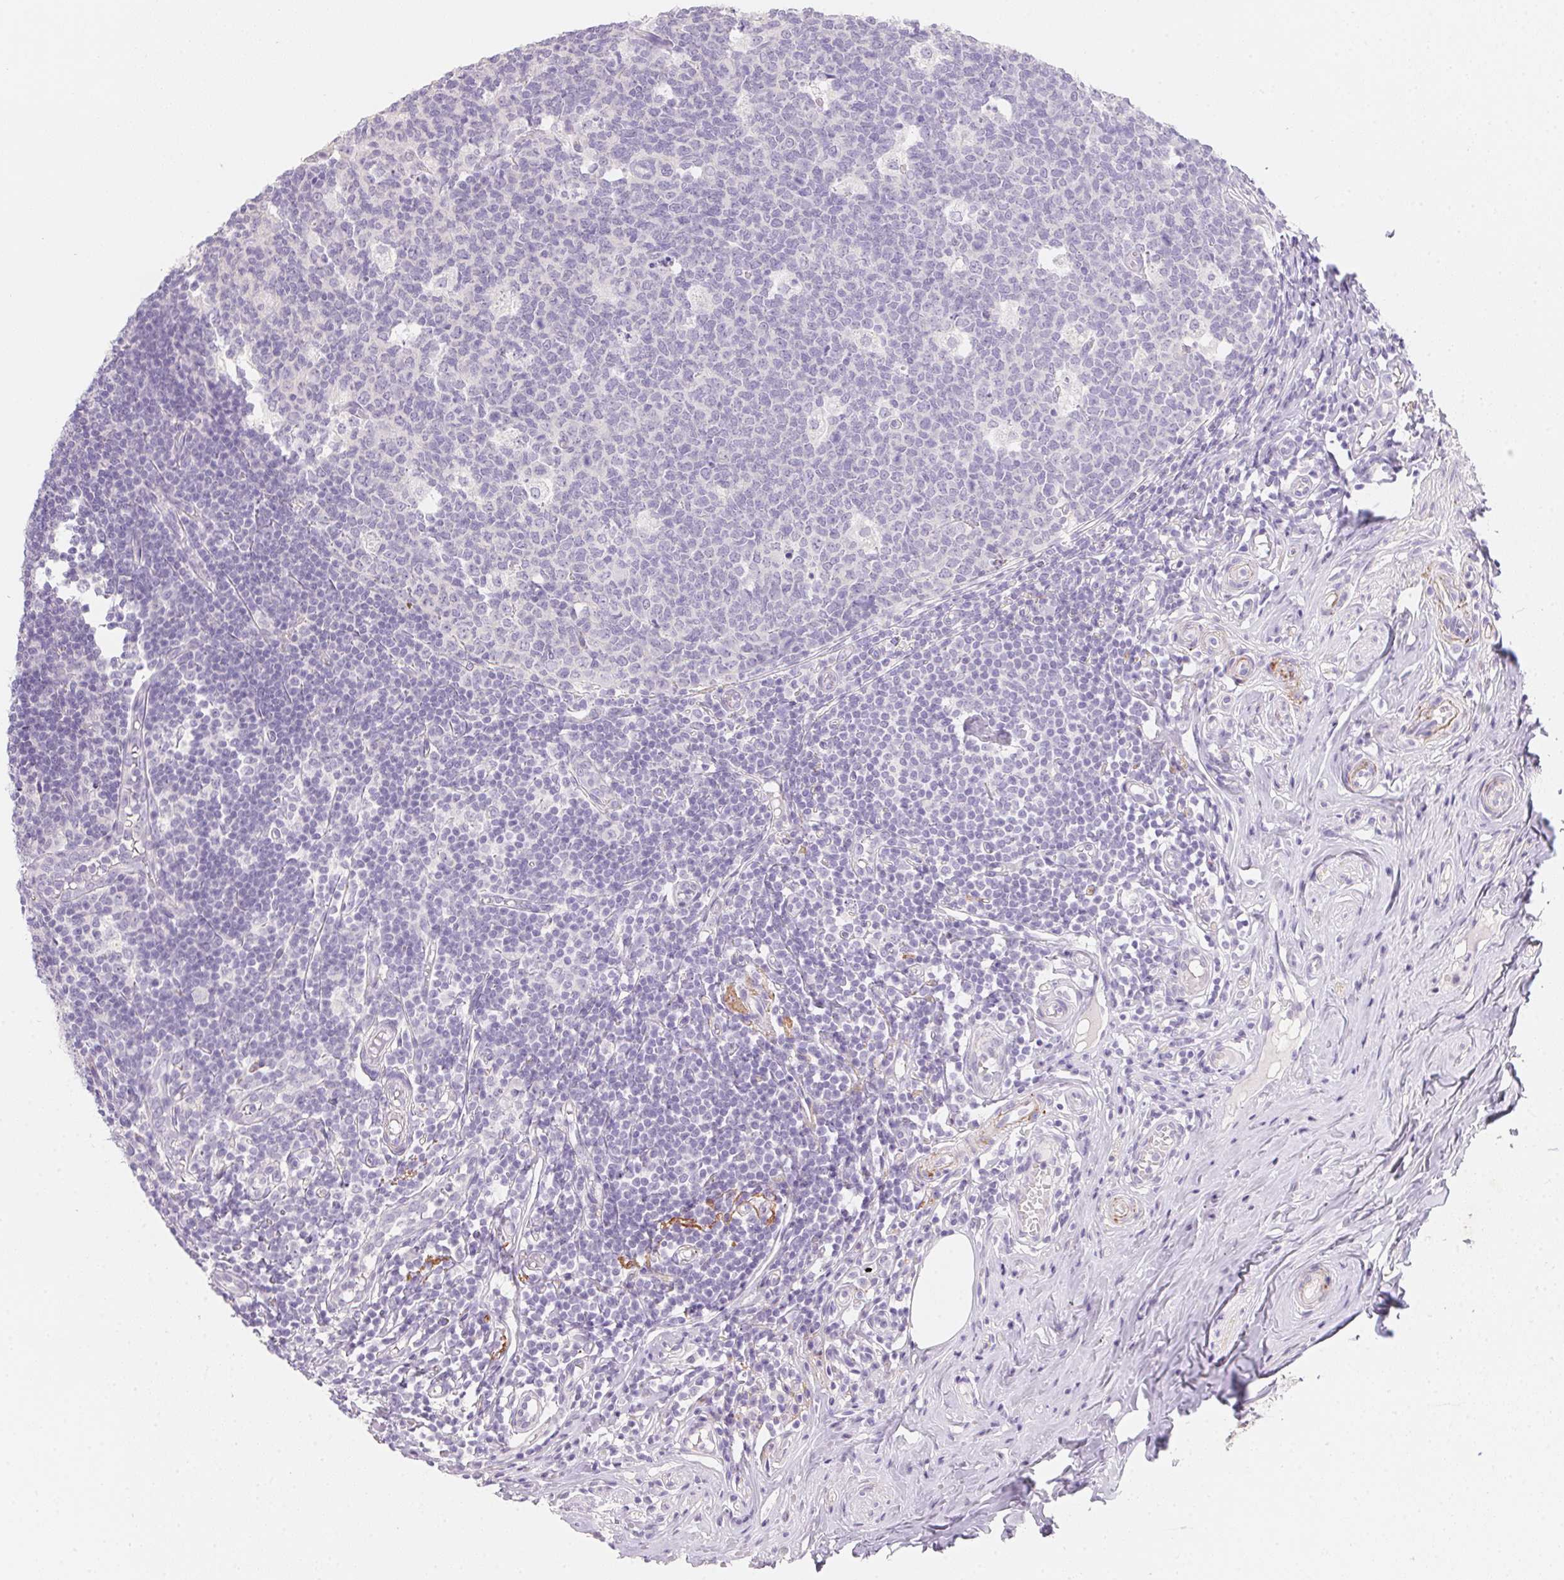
{"staining": {"intensity": "negative", "quantity": "none", "location": "none"}, "tissue": "appendix", "cell_type": "Glandular cells", "image_type": "normal", "snomed": [{"axis": "morphology", "description": "Normal tissue, NOS"}, {"axis": "topography", "description": "Appendix"}], "caption": "A histopathology image of human appendix is negative for staining in glandular cells. (Brightfield microscopy of DAB (3,3'-diaminobenzidine) immunohistochemistry at high magnification).", "gene": "MYL4", "patient": {"sex": "male", "age": 18}}